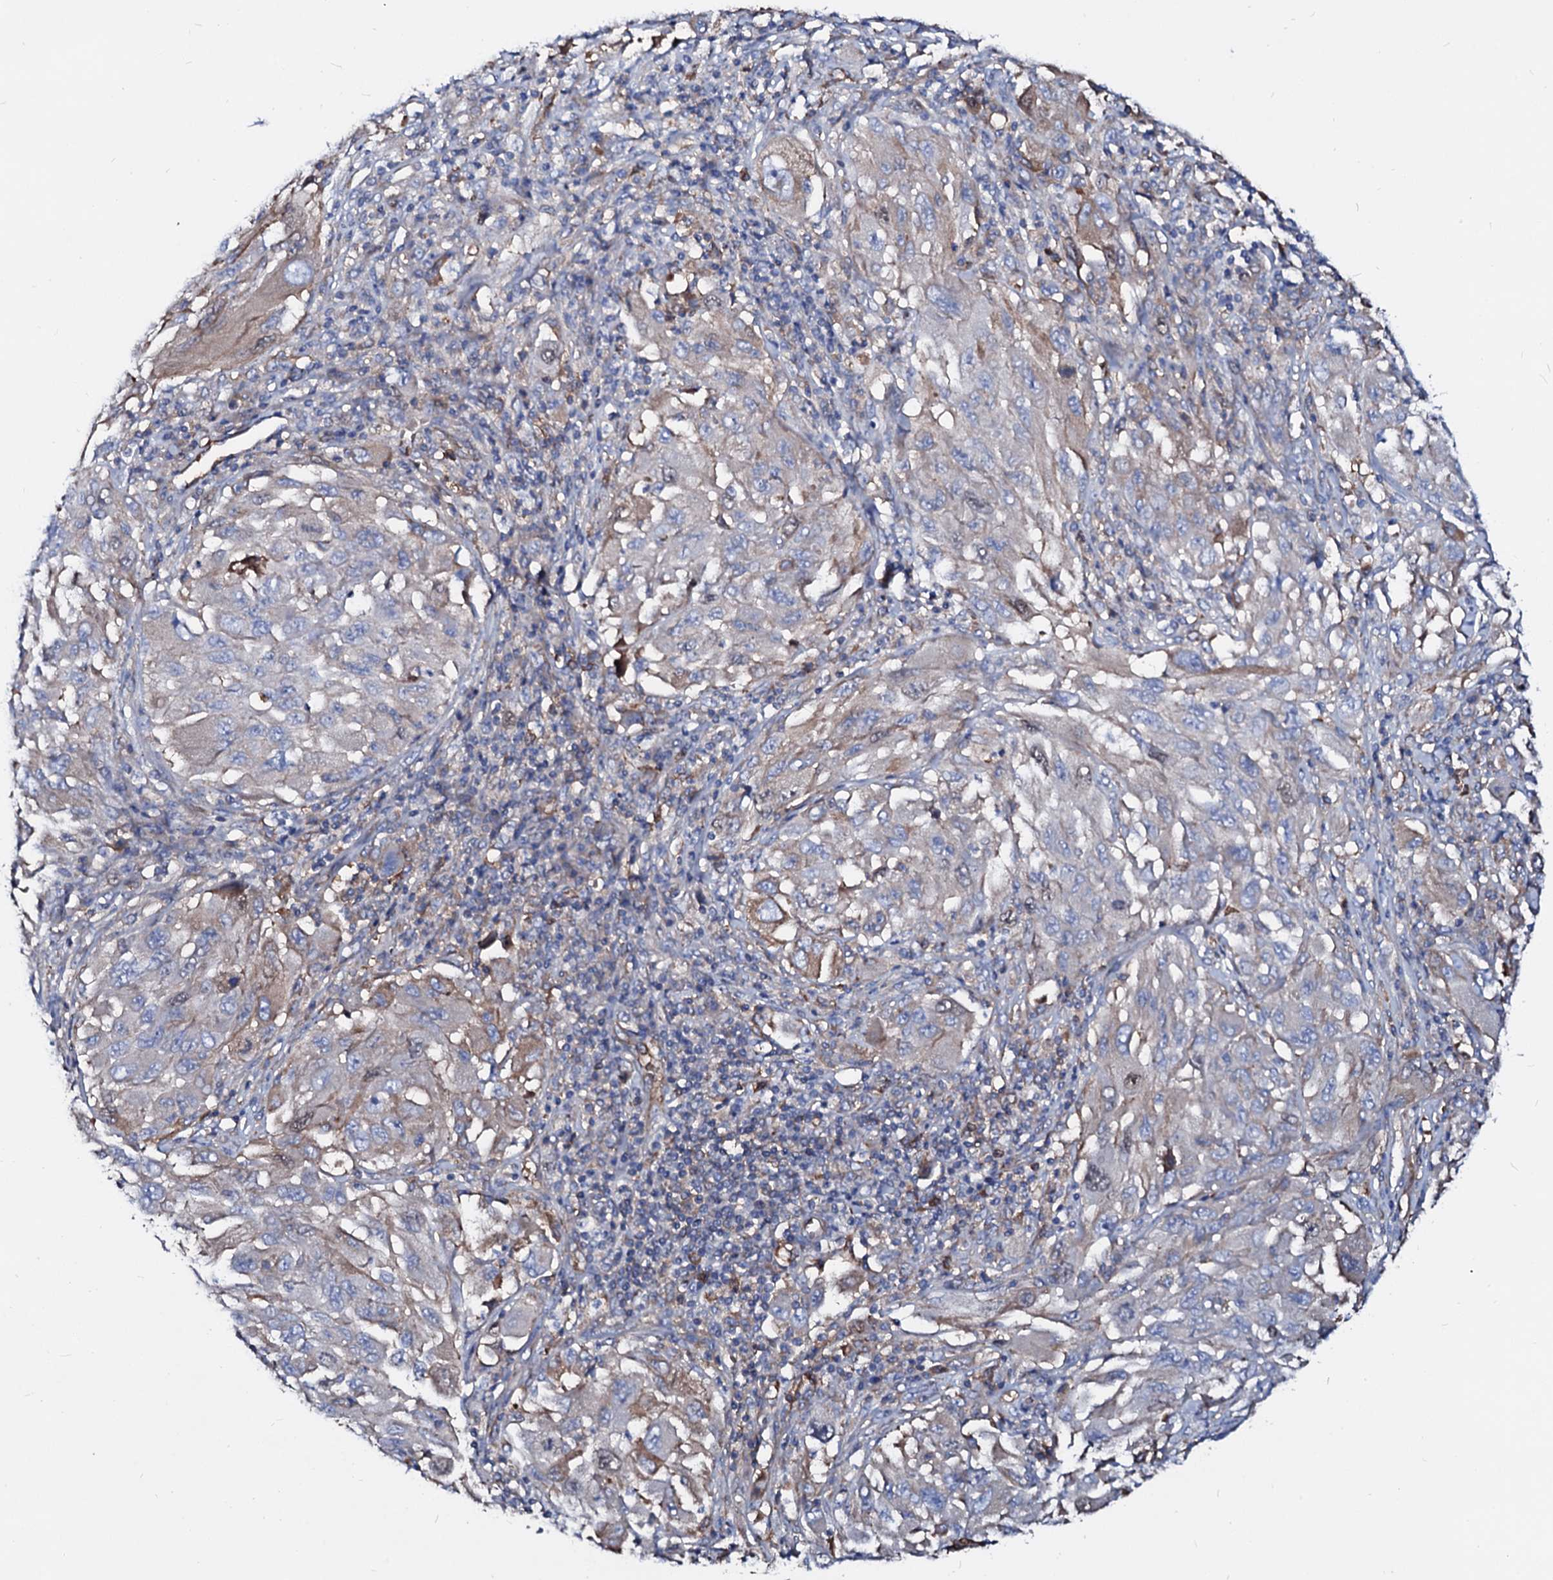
{"staining": {"intensity": "weak", "quantity": "<25%", "location": "nuclear"}, "tissue": "melanoma", "cell_type": "Tumor cells", "image_type": "cancer", "snomed": [{"axis": "morphology", "description": "Malignant melanoma, NOS"}, {"axis": "topography", "description": "Skin"}], "caption": "Micrograph shows no significant protein staining in tumor cells of melanoma. (Stains: DAB immunohistochemistry with hematoxylin counter stain, Microscopy: brightfield microscopy at high magnification).", "gene": "CSKMT", "patient": {"sex": "female", "age": 91}}